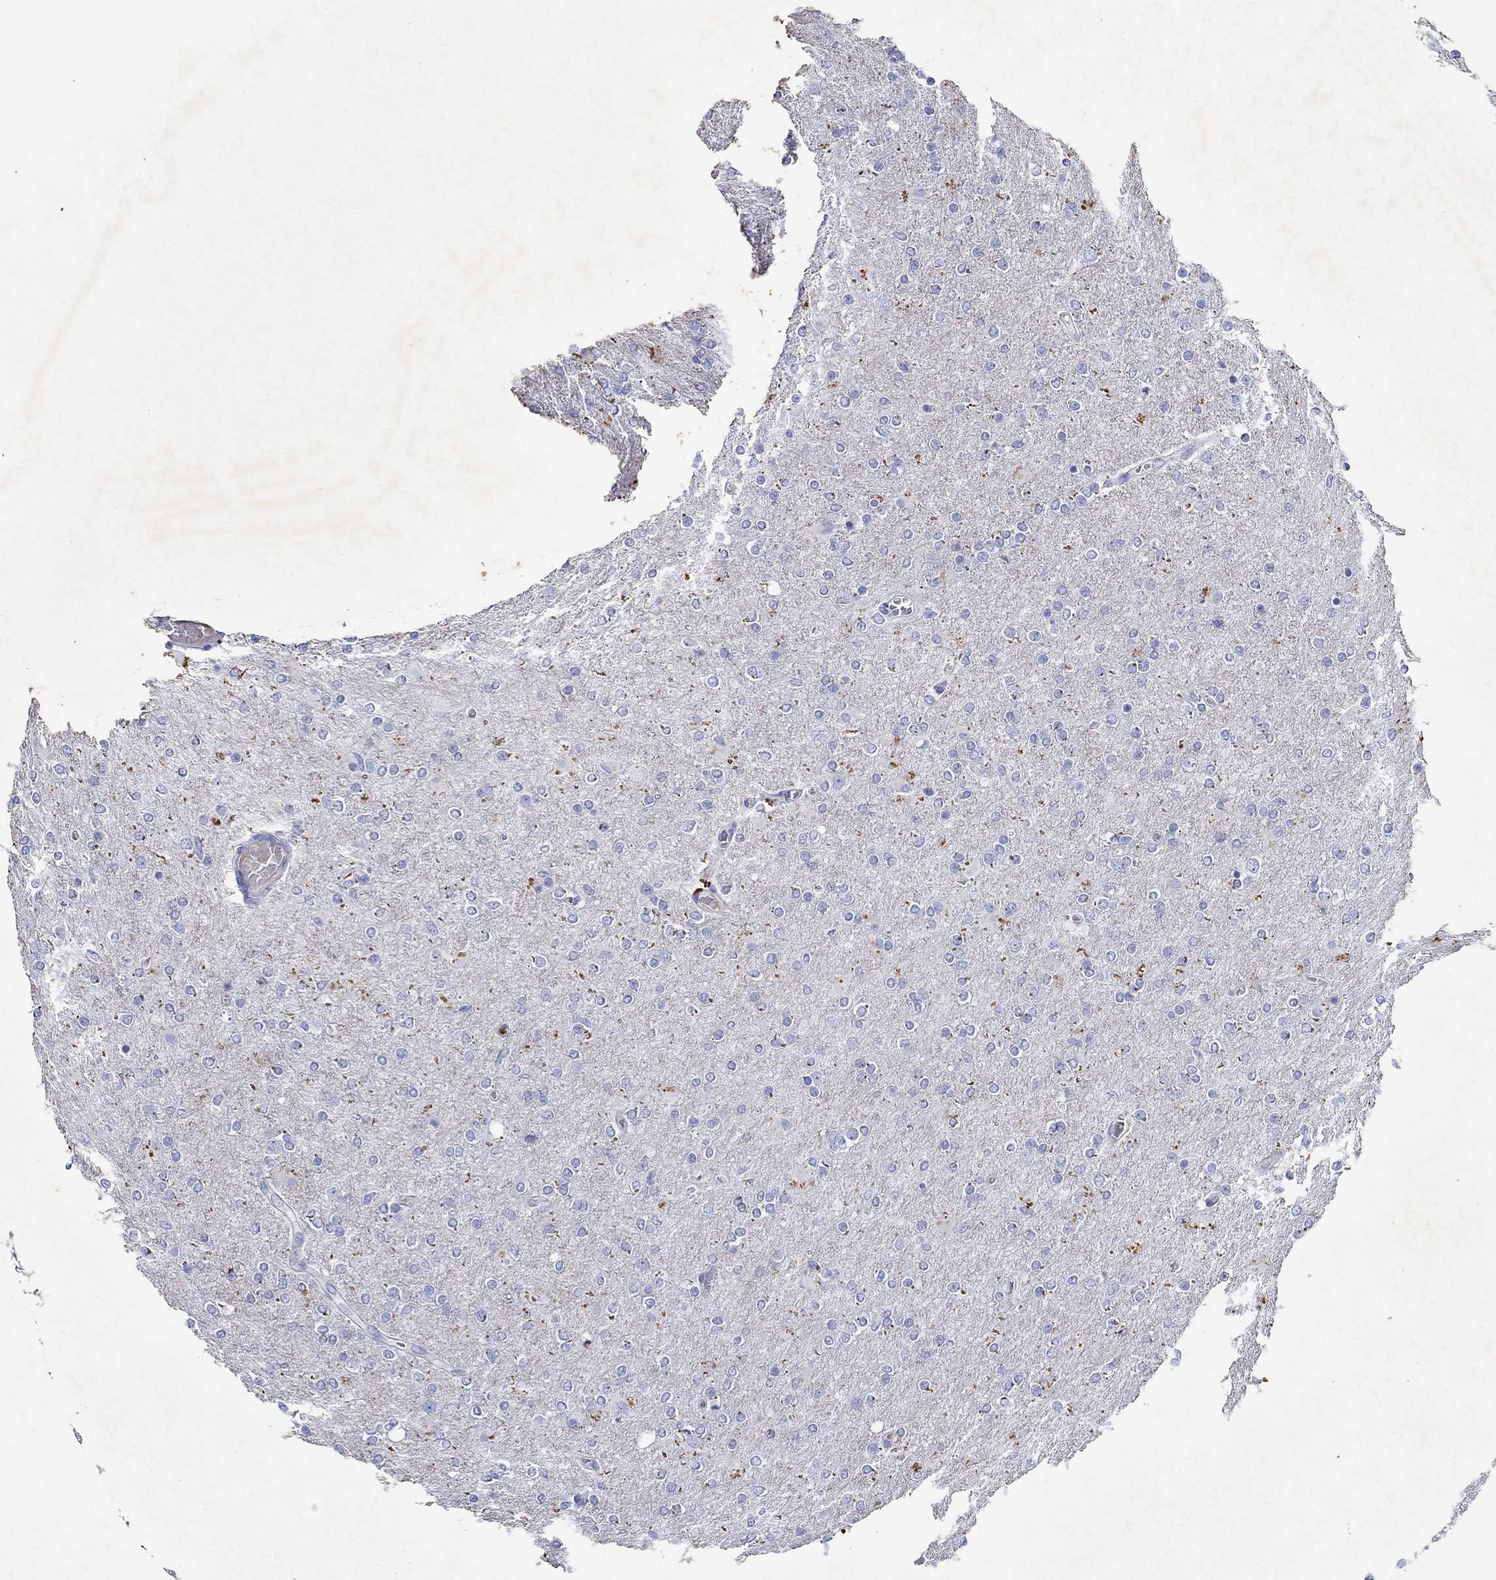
{"staining": {"intensity": "negative", "quantity": "none", "location": "none"}, "tissue": "glioma", "cell_type": "Tumor cells", "image_type": "cancer", "snomed": [{"axis": "morphology", "description": "Glioma, malignant, High grade"}, {"axis": "topography", "description": "Cerebral cortex"}], "caption": "Tumor cells are negative for brown protein staining in glioma.", "gene": "EPX", "patient": {"sex": "male", "age": 70}}